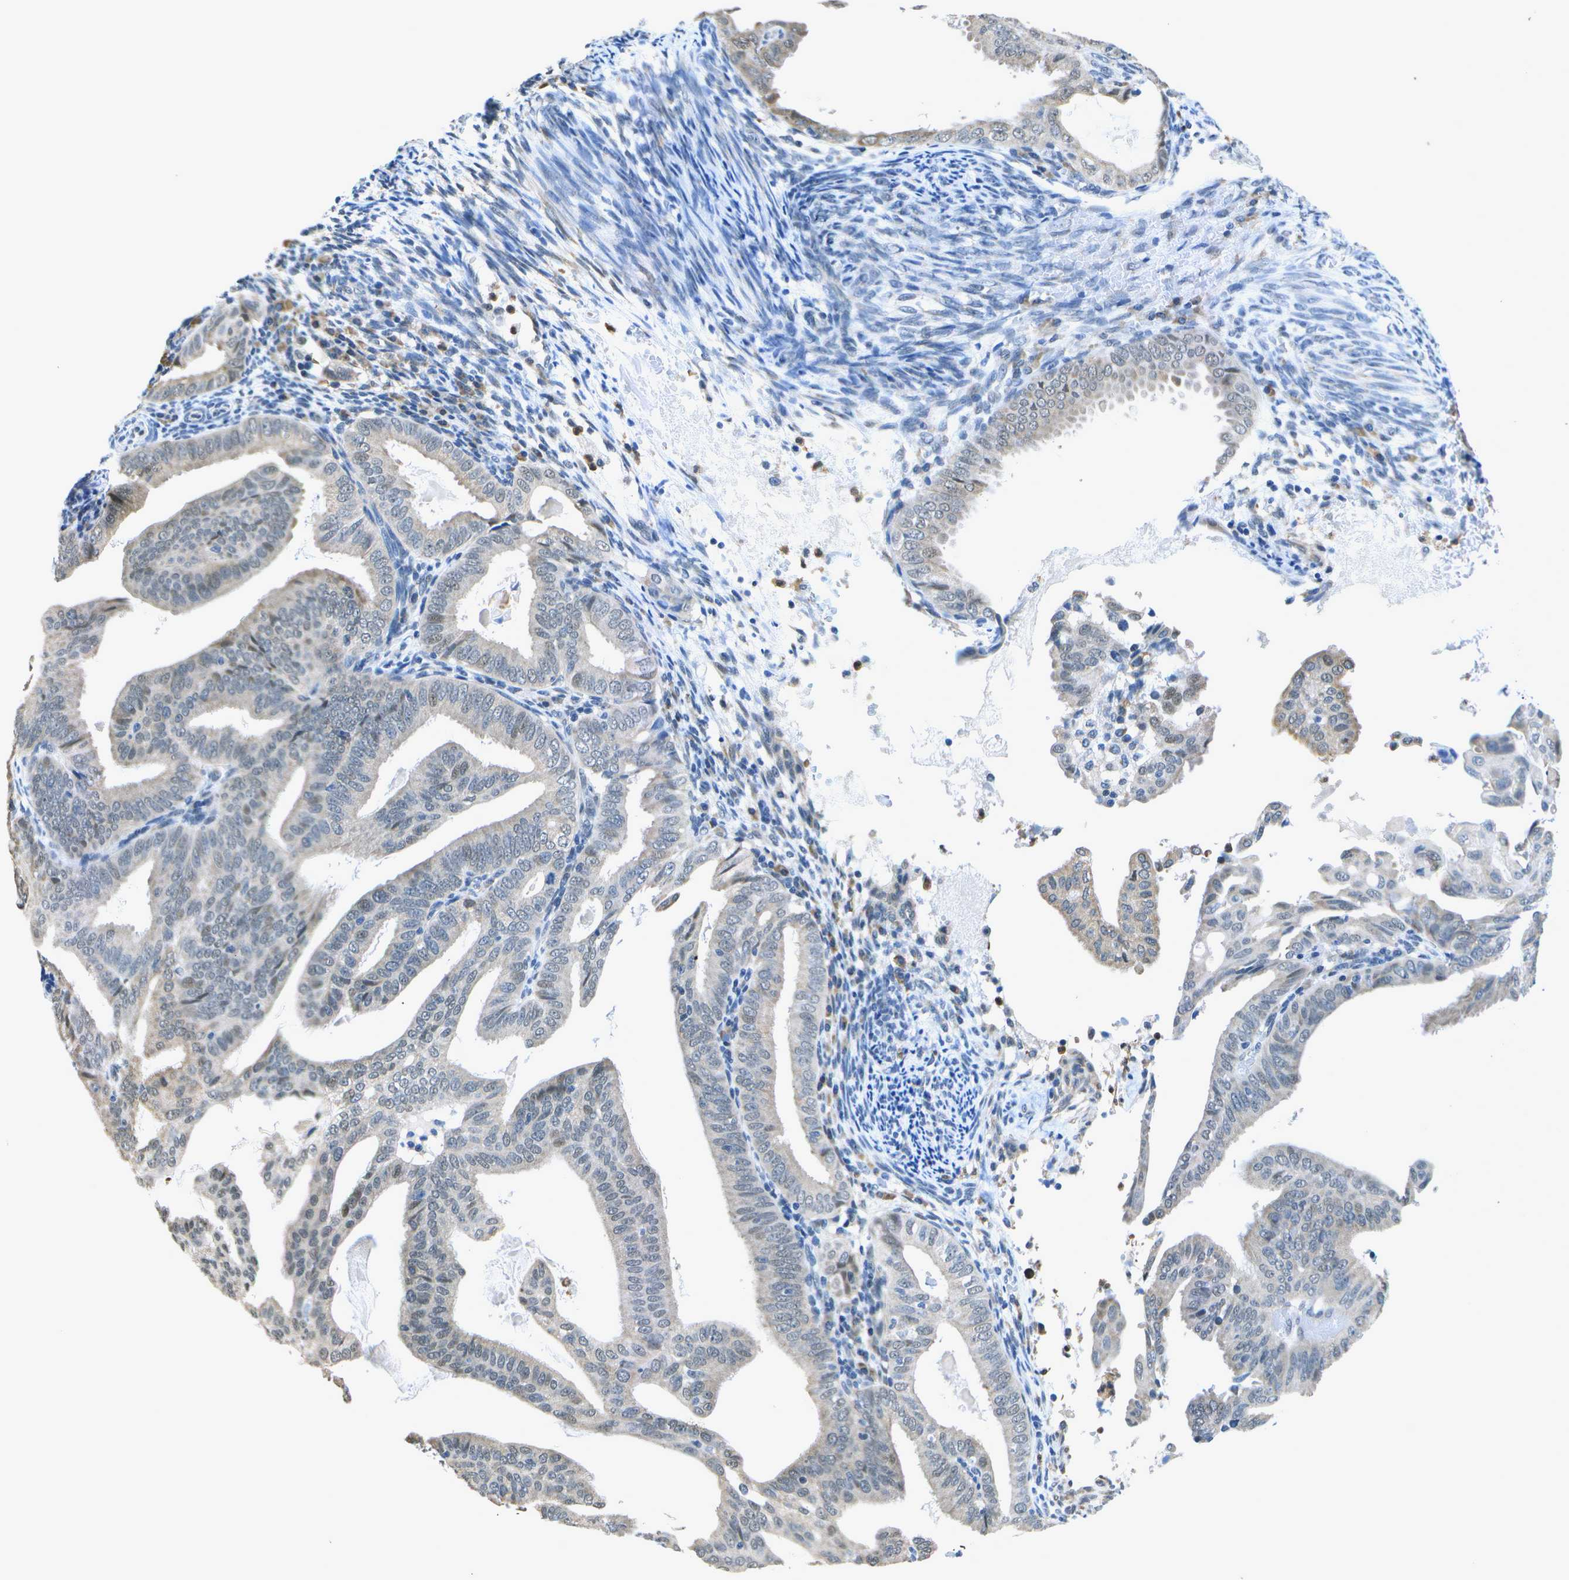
{"staining": {"intensity": "moderate", "quantity": "<25%", "location": "cytoplasmic/membranous,nuclear"}, "tissue": "endometrial cancer", "cell_type": "Tumor cells", "image_type": "cancer", "snomed": [{"axis": "morphology", "description": "Adenocarcinoma, NOS"}, {"axis": "topography", "description": "Endometrium"}], "caption": "Immunohistochemistry (IHC) micrograph of endometrial adenocarcinoma stained for a protein (brown), which shows low levels of moderate cytoplasmic/membranous and nuclear positivity in about <25% of tumor cells.", "gene": "DSE", "patient": {"sex": "female", "age": 58}}